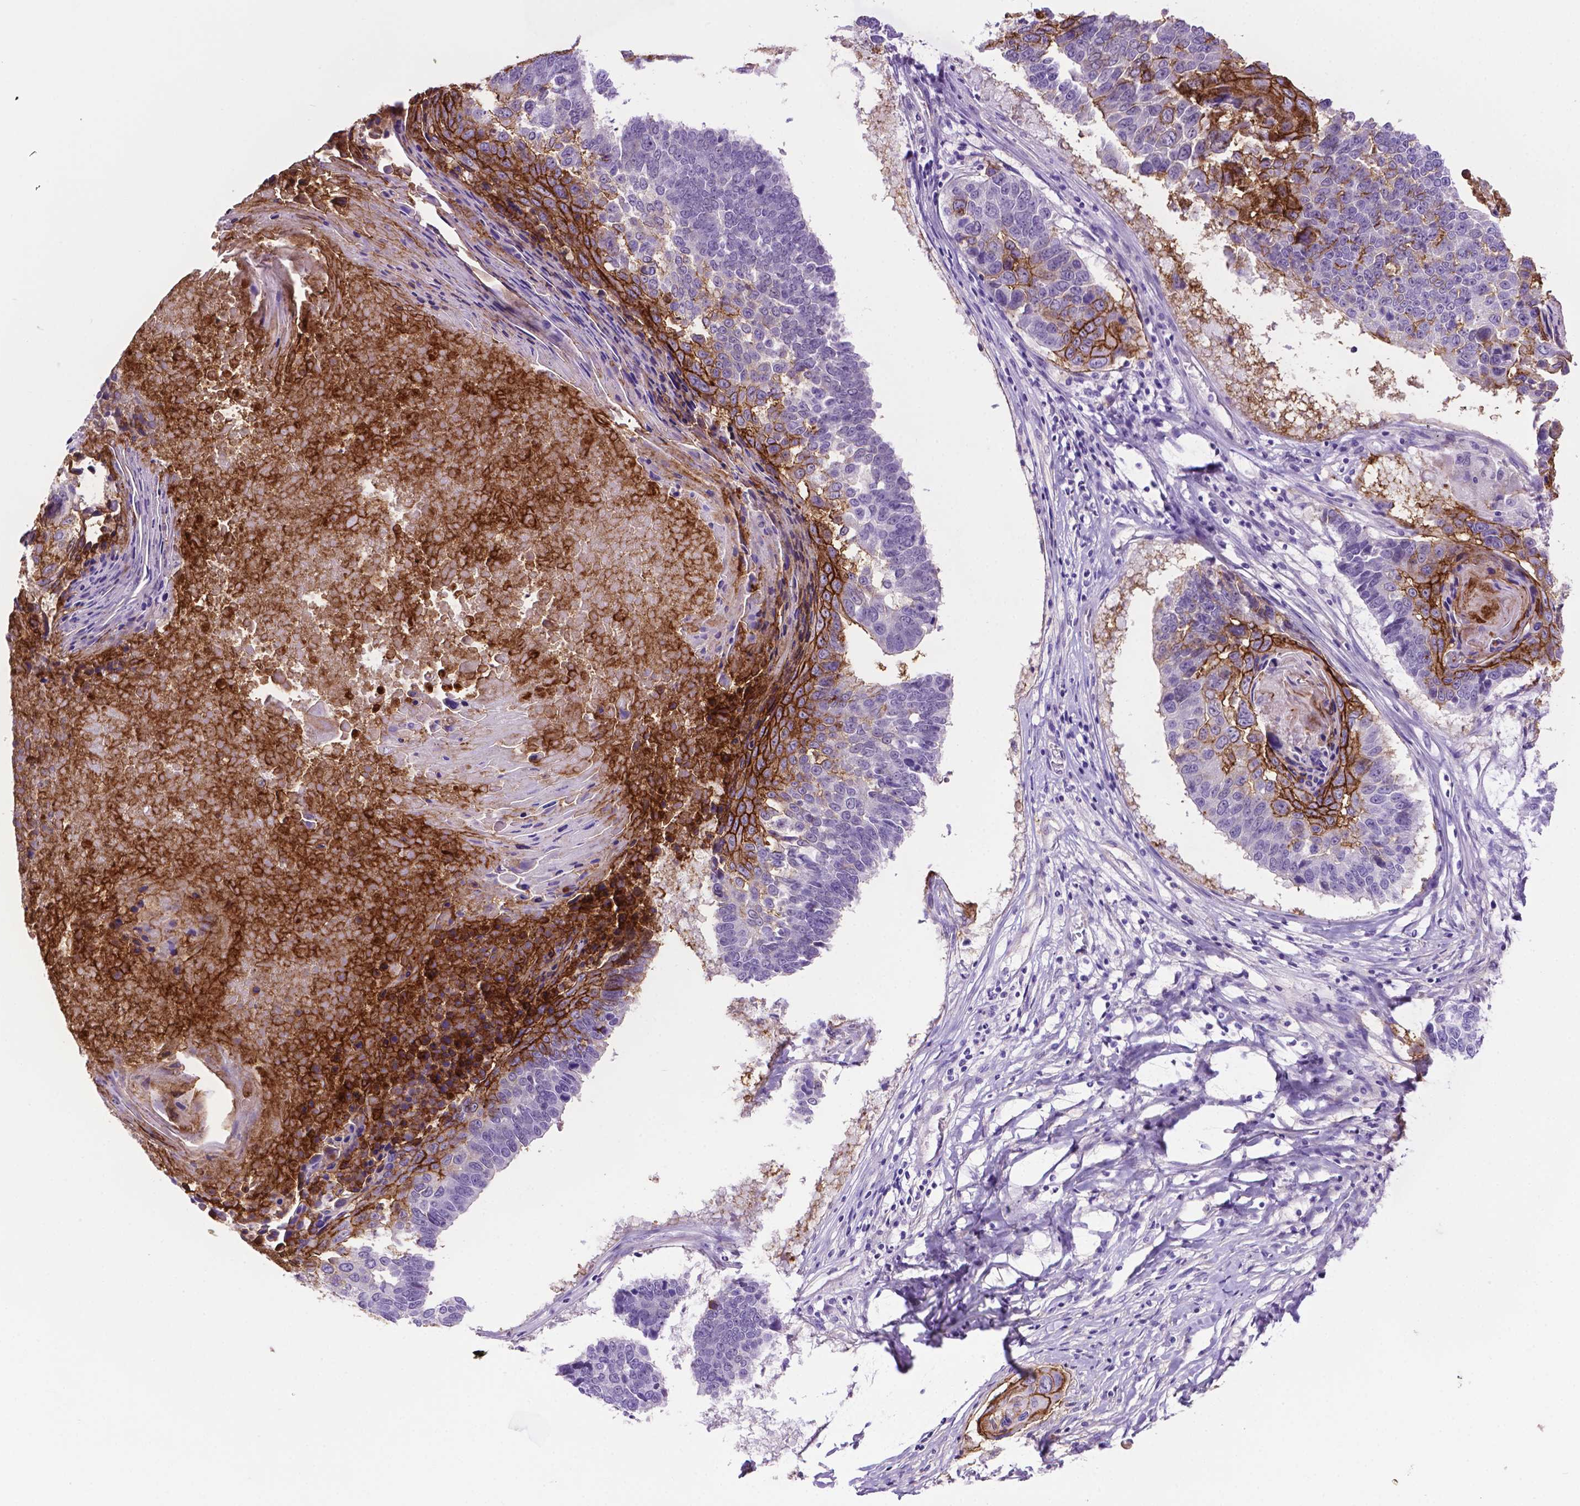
{"staining": {"intensity": "strong", "quantity": "25%-75%", "location": "cytoplasmic/membranous"}, "tissue": "lung cancer", "cell_type": "Tumor cells", "image_type": "cancer", "snomed": [{"axis": "morphology", "description": "Squamous cell carcinoma, NOS"}, {"axis": "topography", "description": "Lung"}], "caption": "Immunohistochemical staining of squamous cell carcinoma (lung) displays high levels of strong cytoplasmic/membranous protein staining in about 25%-75% of tumor cells.", "gene": "TACSTD2", "patient": {"sex": "male", "age": 73}}